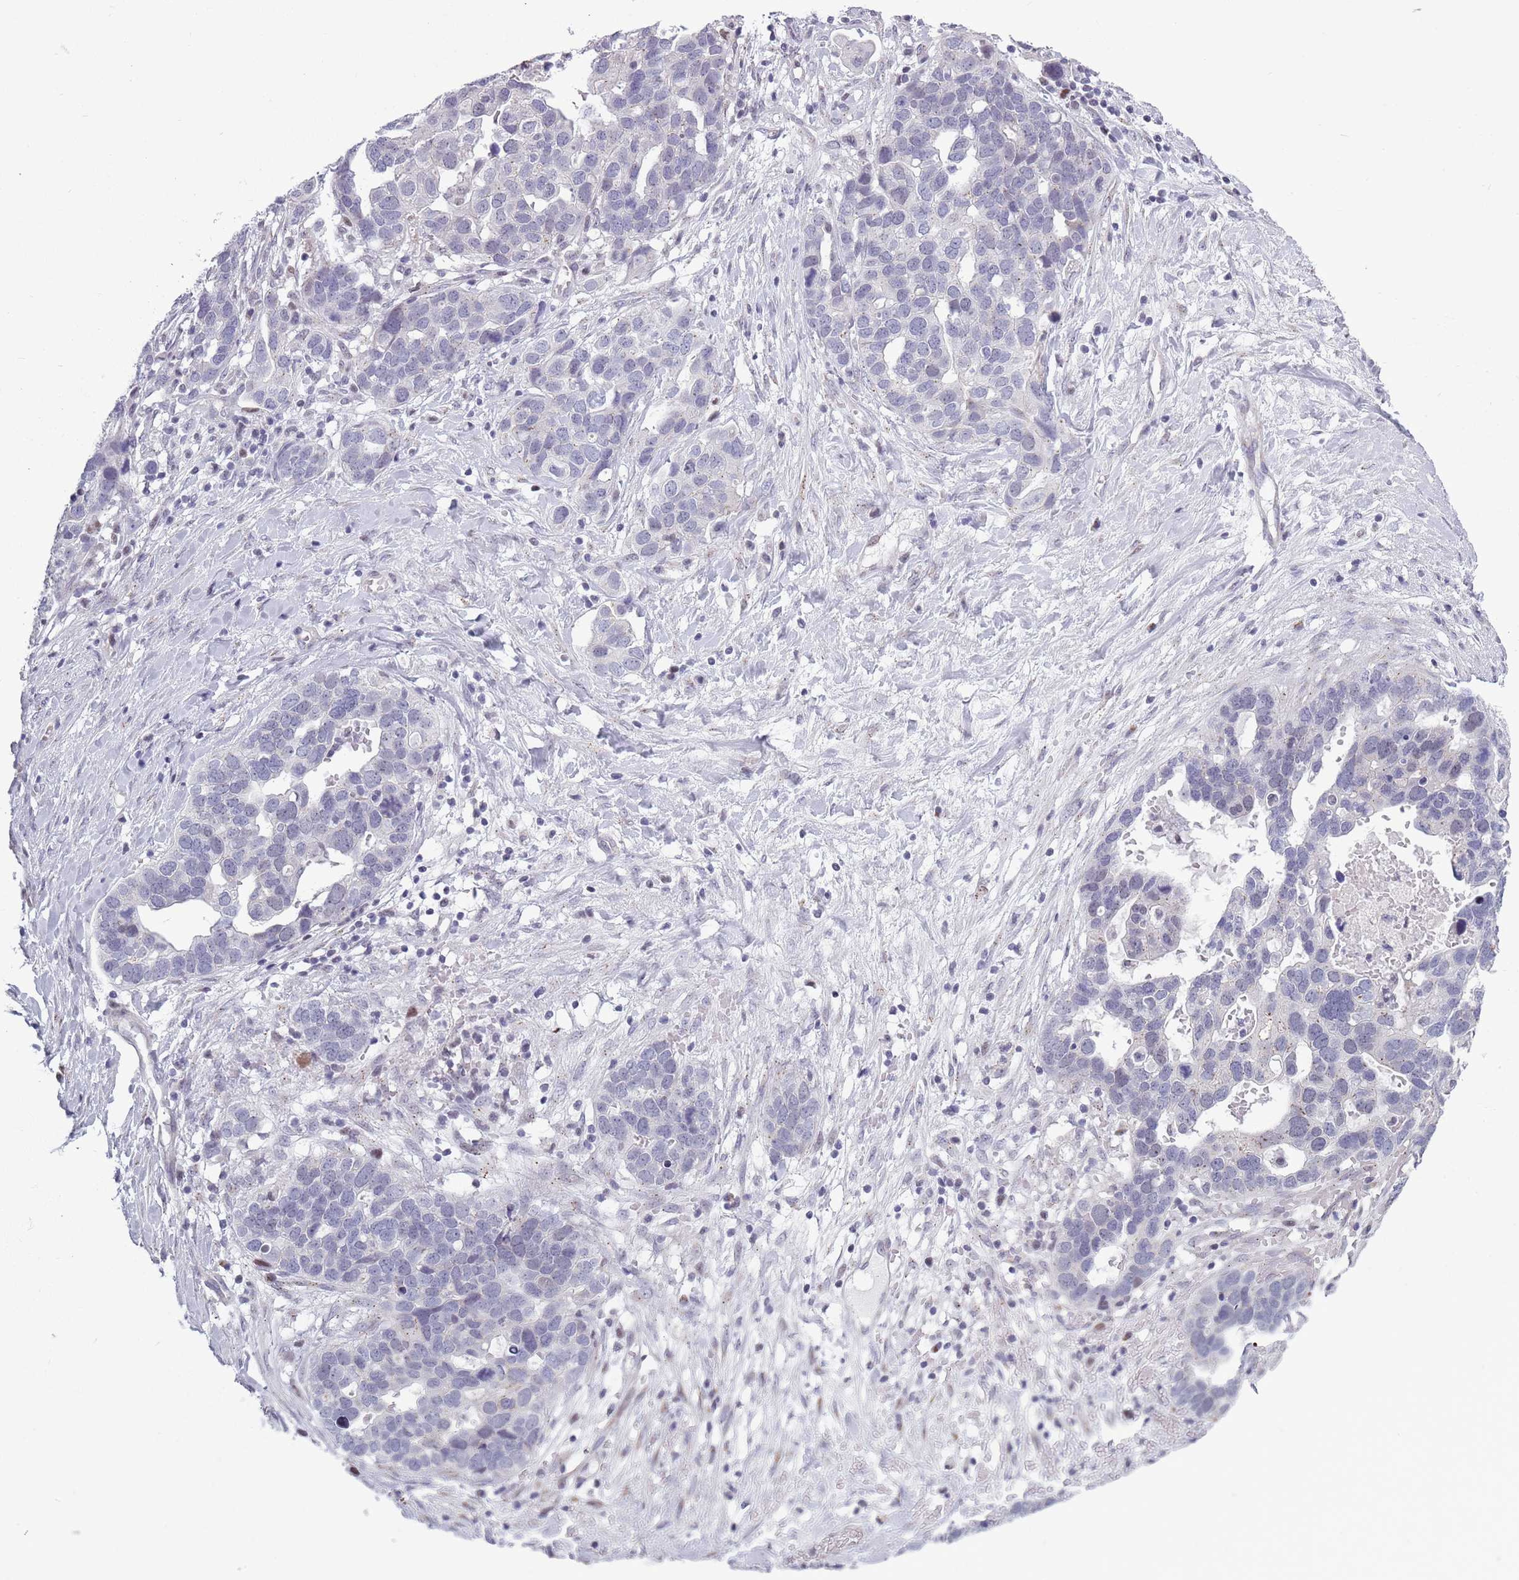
{"staining": {"intensity": "negative", "quantity": "none", "location": "none"}, "tissue": "ovarian cancer", "cell_type": "Tumor cells", "image_type": "cancer", "snomed": [{"axis": "morphology", "description": "Cystadenocarcinoma, serous, NOS"}, {"axis": "topography", "description": "Ovary"}], "caption": "The photomicrograph exhibits no staining of tumor cells in serous cystadenocarcinoma (ovarian). (DAB IHC with hematoxylin counter stain).", "gene": "ZKSCAN2", "patient": {"sex": "female", "age": 54}}